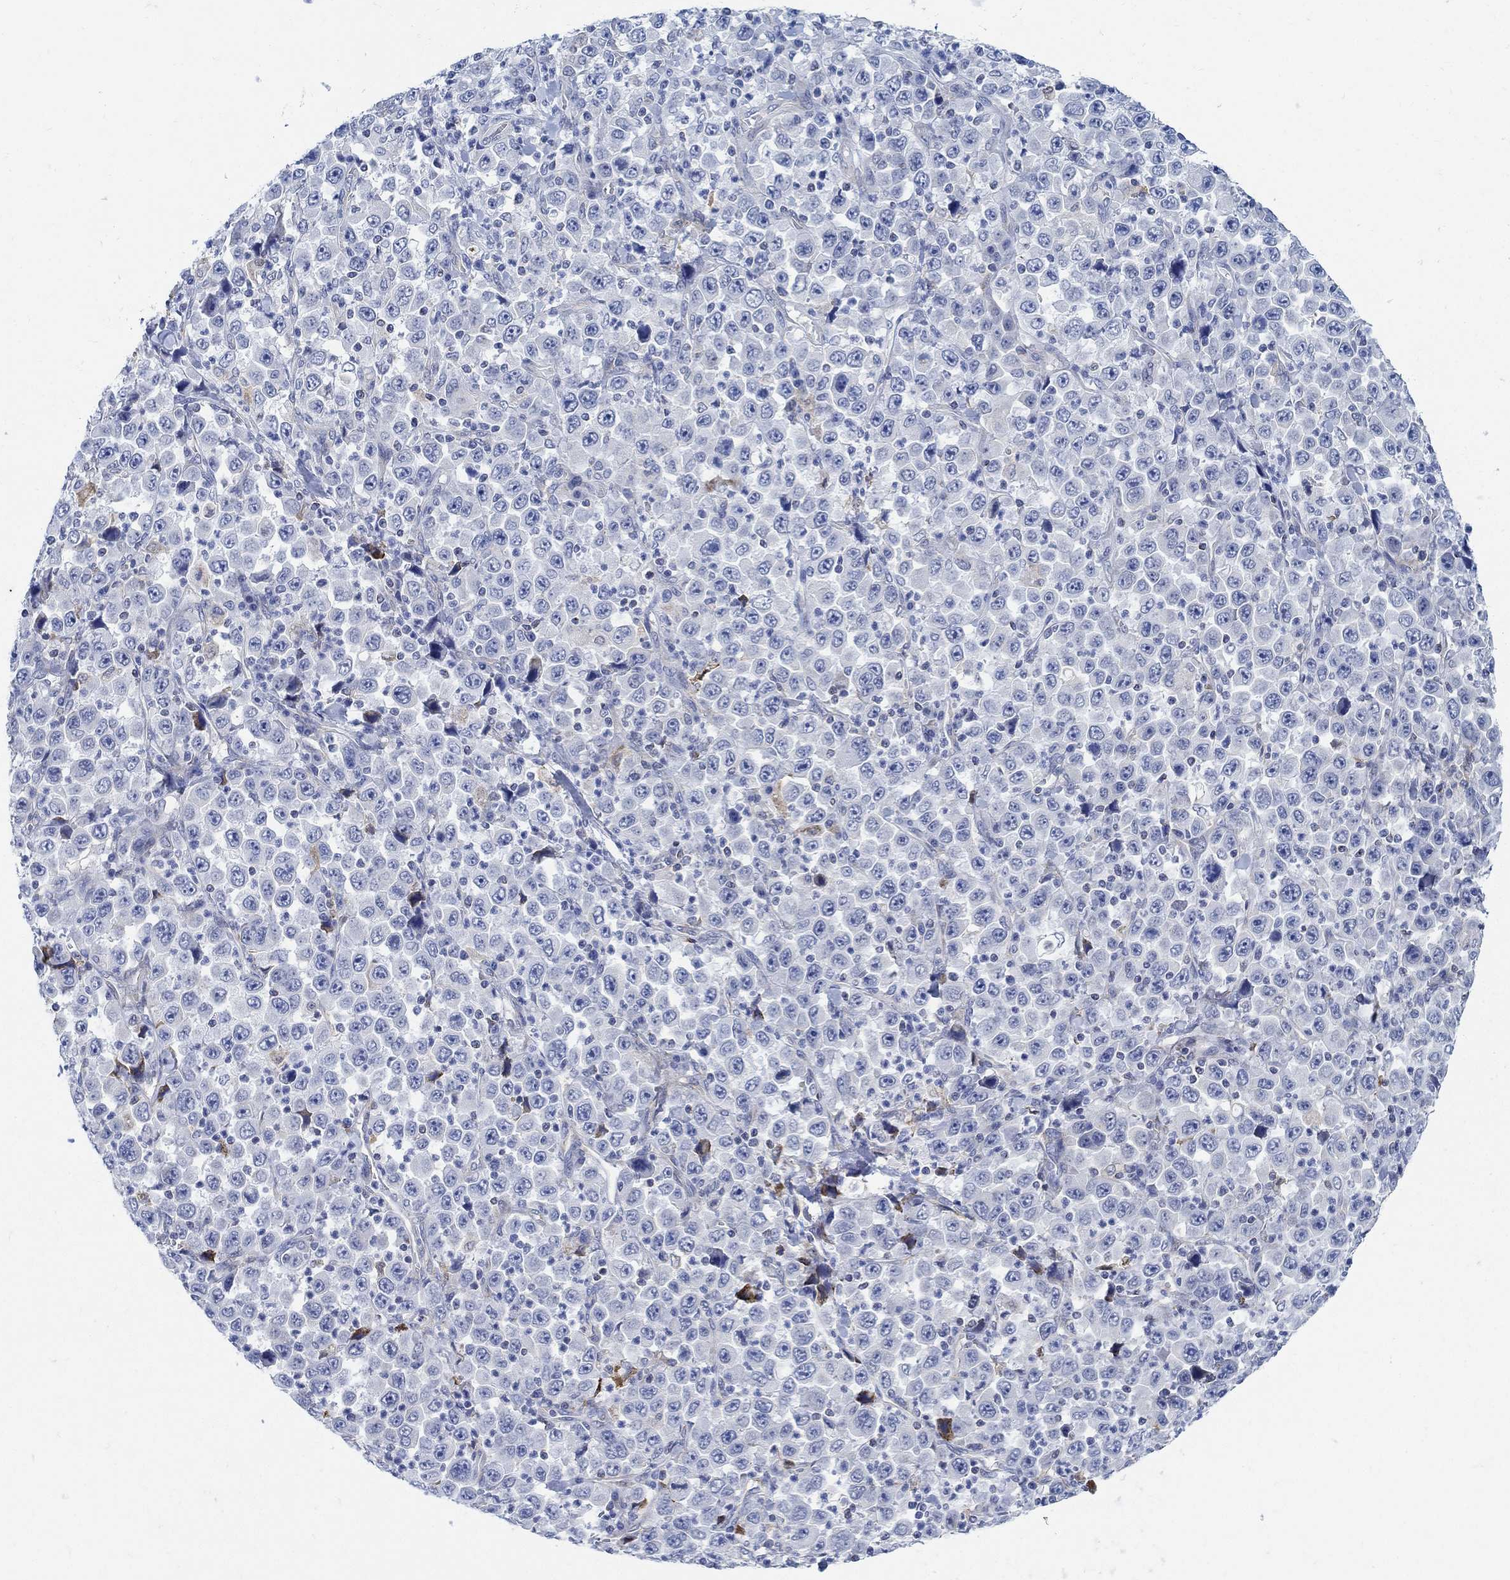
{"staining": {"intensity": "negative", "quantity": "none", "location": "none"}, "tissue": "stomach cancer", "cell_type": "Tumor cells", "image_type": "cancer", "snomed": [{"axis": "morphology", "description": "Normal tissue, NOS"}, {"axis": "morphology", "description": "Adenocarcinoma, NOS"}, {"axis": "topography", "description": "Stomach, upper"}, {"axis": "topography", "description": "Stomach"}], "caption": "Tumor cells are negative for protein expression in human stomach cancer (adenocarcinoma).", "gene": "PHF21B", "patient": {"sex": "male", "age": 59}}